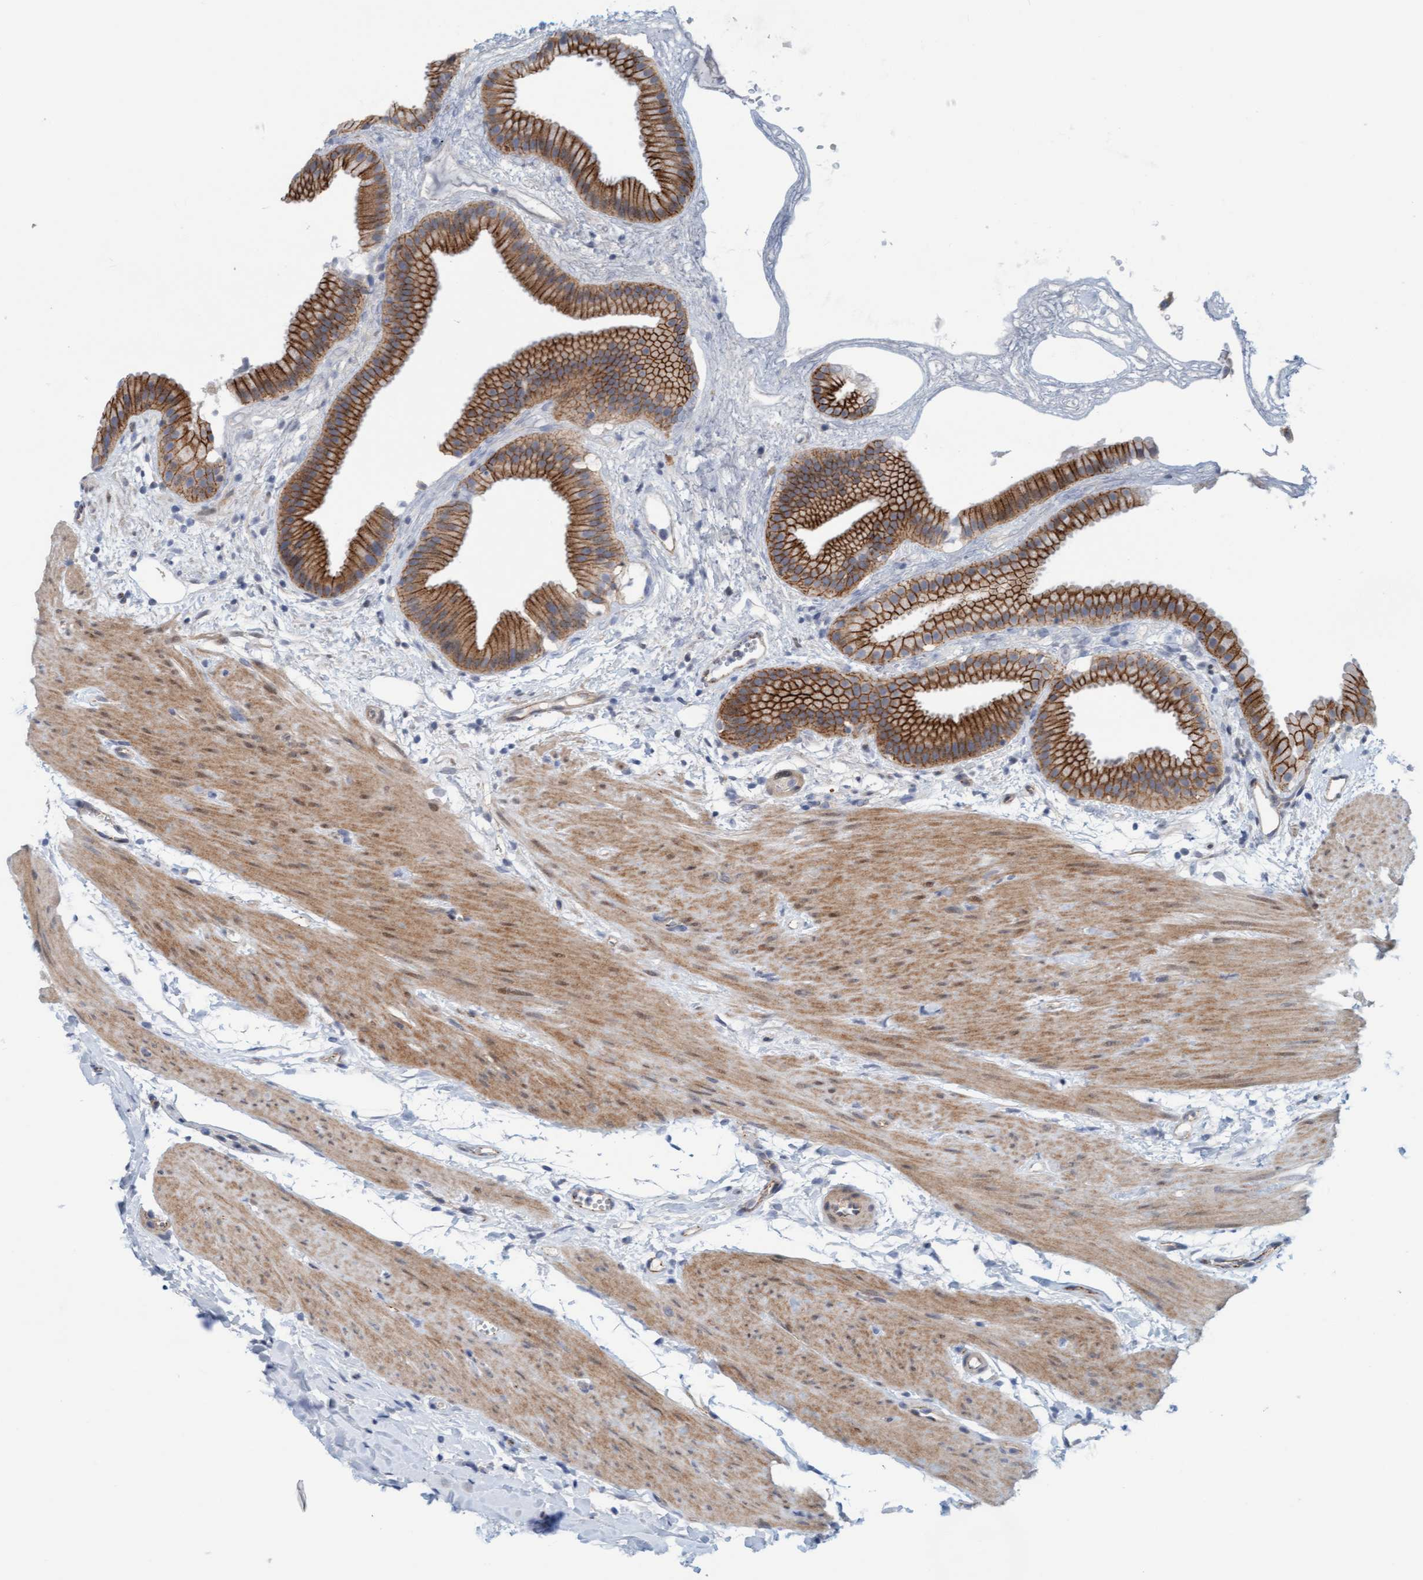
{"staining": {"intensity": "strong", "quantity": ">75%", "location": "cytoplasmic/membranous"}, "tissue": "gallbladder", "cell_type": "Glandular cells", "image_type": "normal", "snomed": [{"axis": "morphology", "description": "Normal tissue, NOS"}, {"axis": "topography", "description": "Gallbladder"}], "caption": "Protein staining of normal gallbladder reveals strong cytoplasmic/membranous staining in approximately >75% of glandular cells. (IHC, brightfield microscopy, high magnification).", "gene": "KRBA2", "patient": {"sex": "female", "age": 64}}